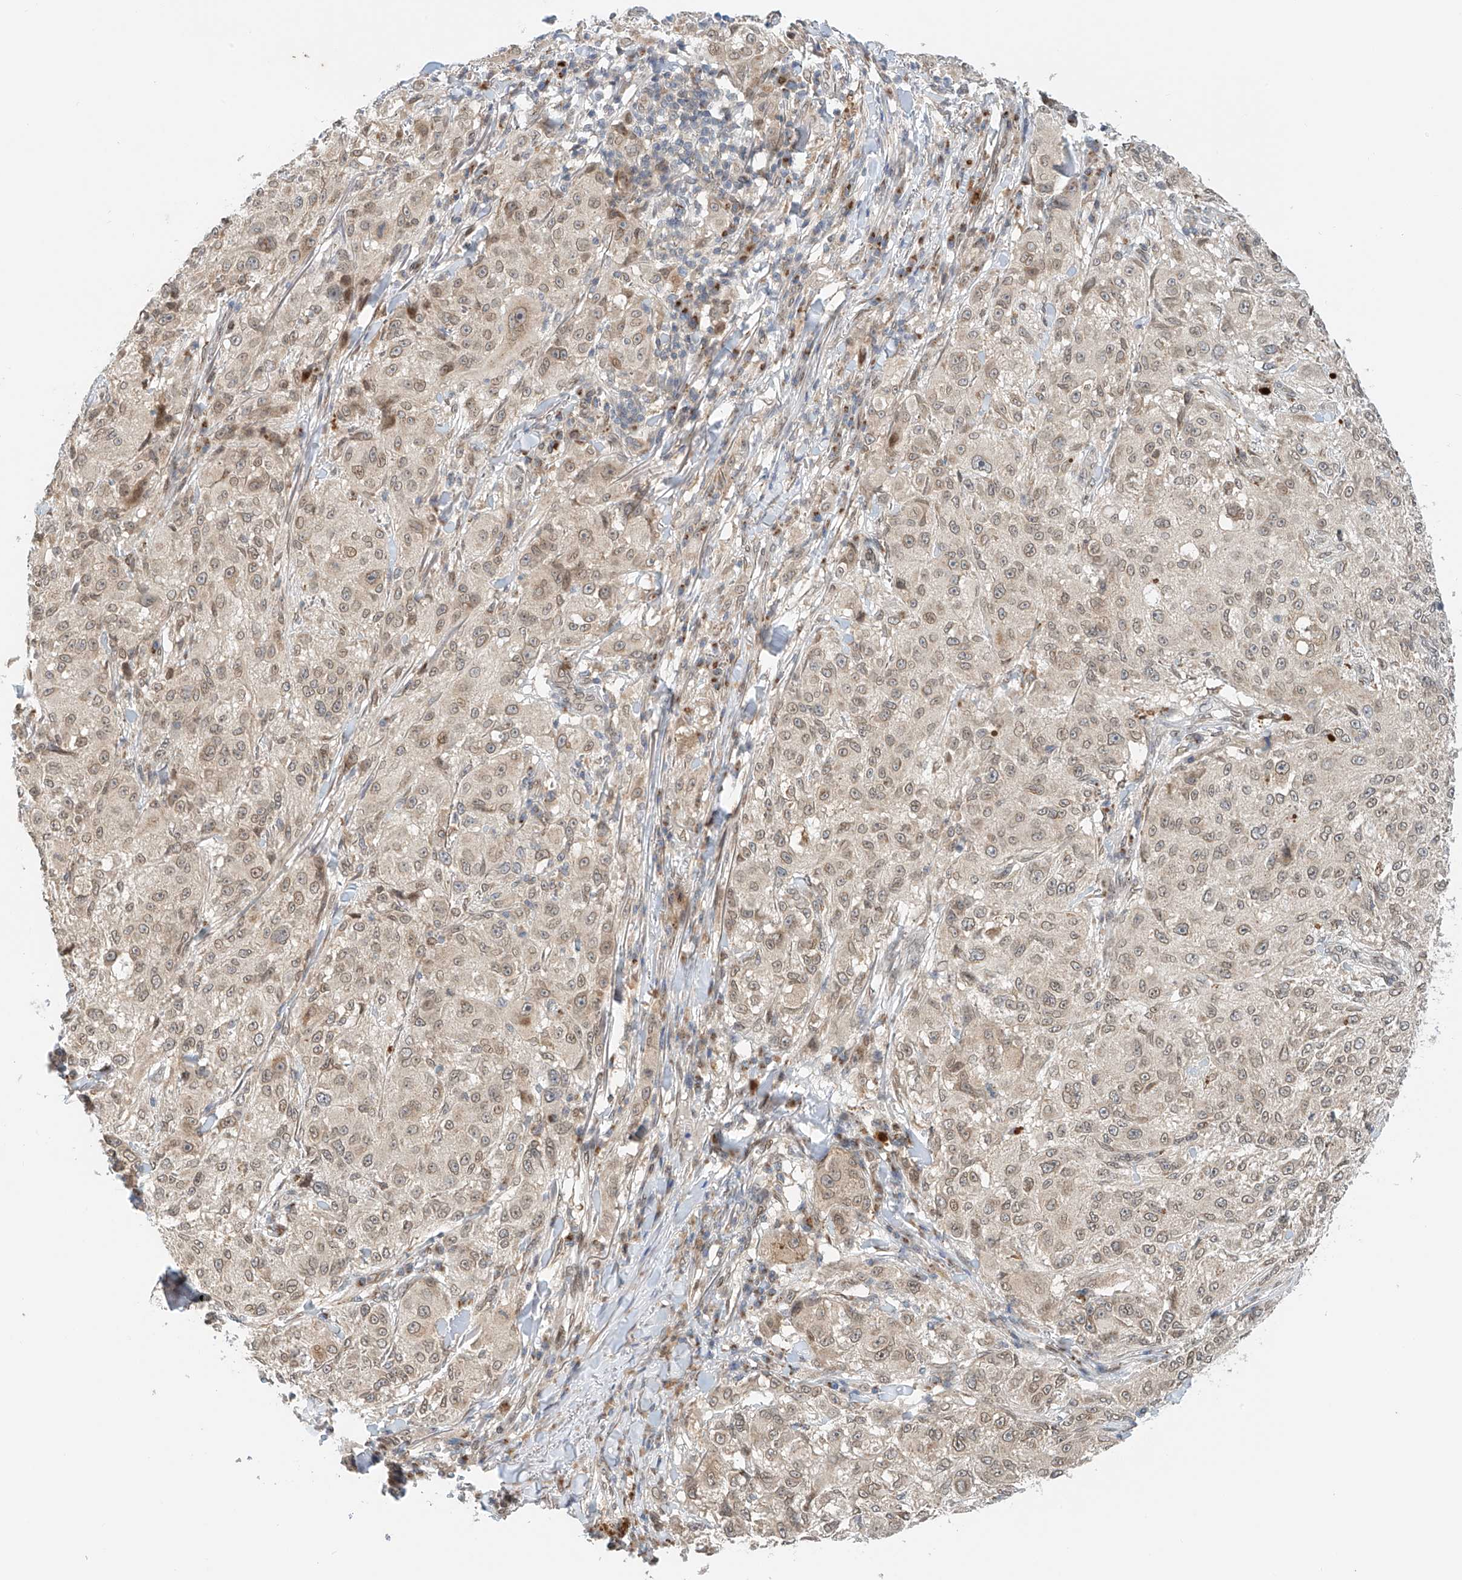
{"staining": {"intensity": "moderate", "quantity": ">75%", "location": "nuclear"}, "tissue": "melanoma", "cell_type": "Tumor cells", "image_type": "cancer", "snomed": [{"axis": "morphology", "description": "Necrosis, NOS"}, {"axis": "morphology", "description": "Malignant melanoma, NOS"}, {"axis": "topography", "description": "Skin"}], "caption": "Human melanoma stained for a protein (brown) exhibits moderate nuclear positive positivity in approximately >75% of tumor cells.", "gene": "STARD9", "patient": {"sex": "female", "age": 87}}